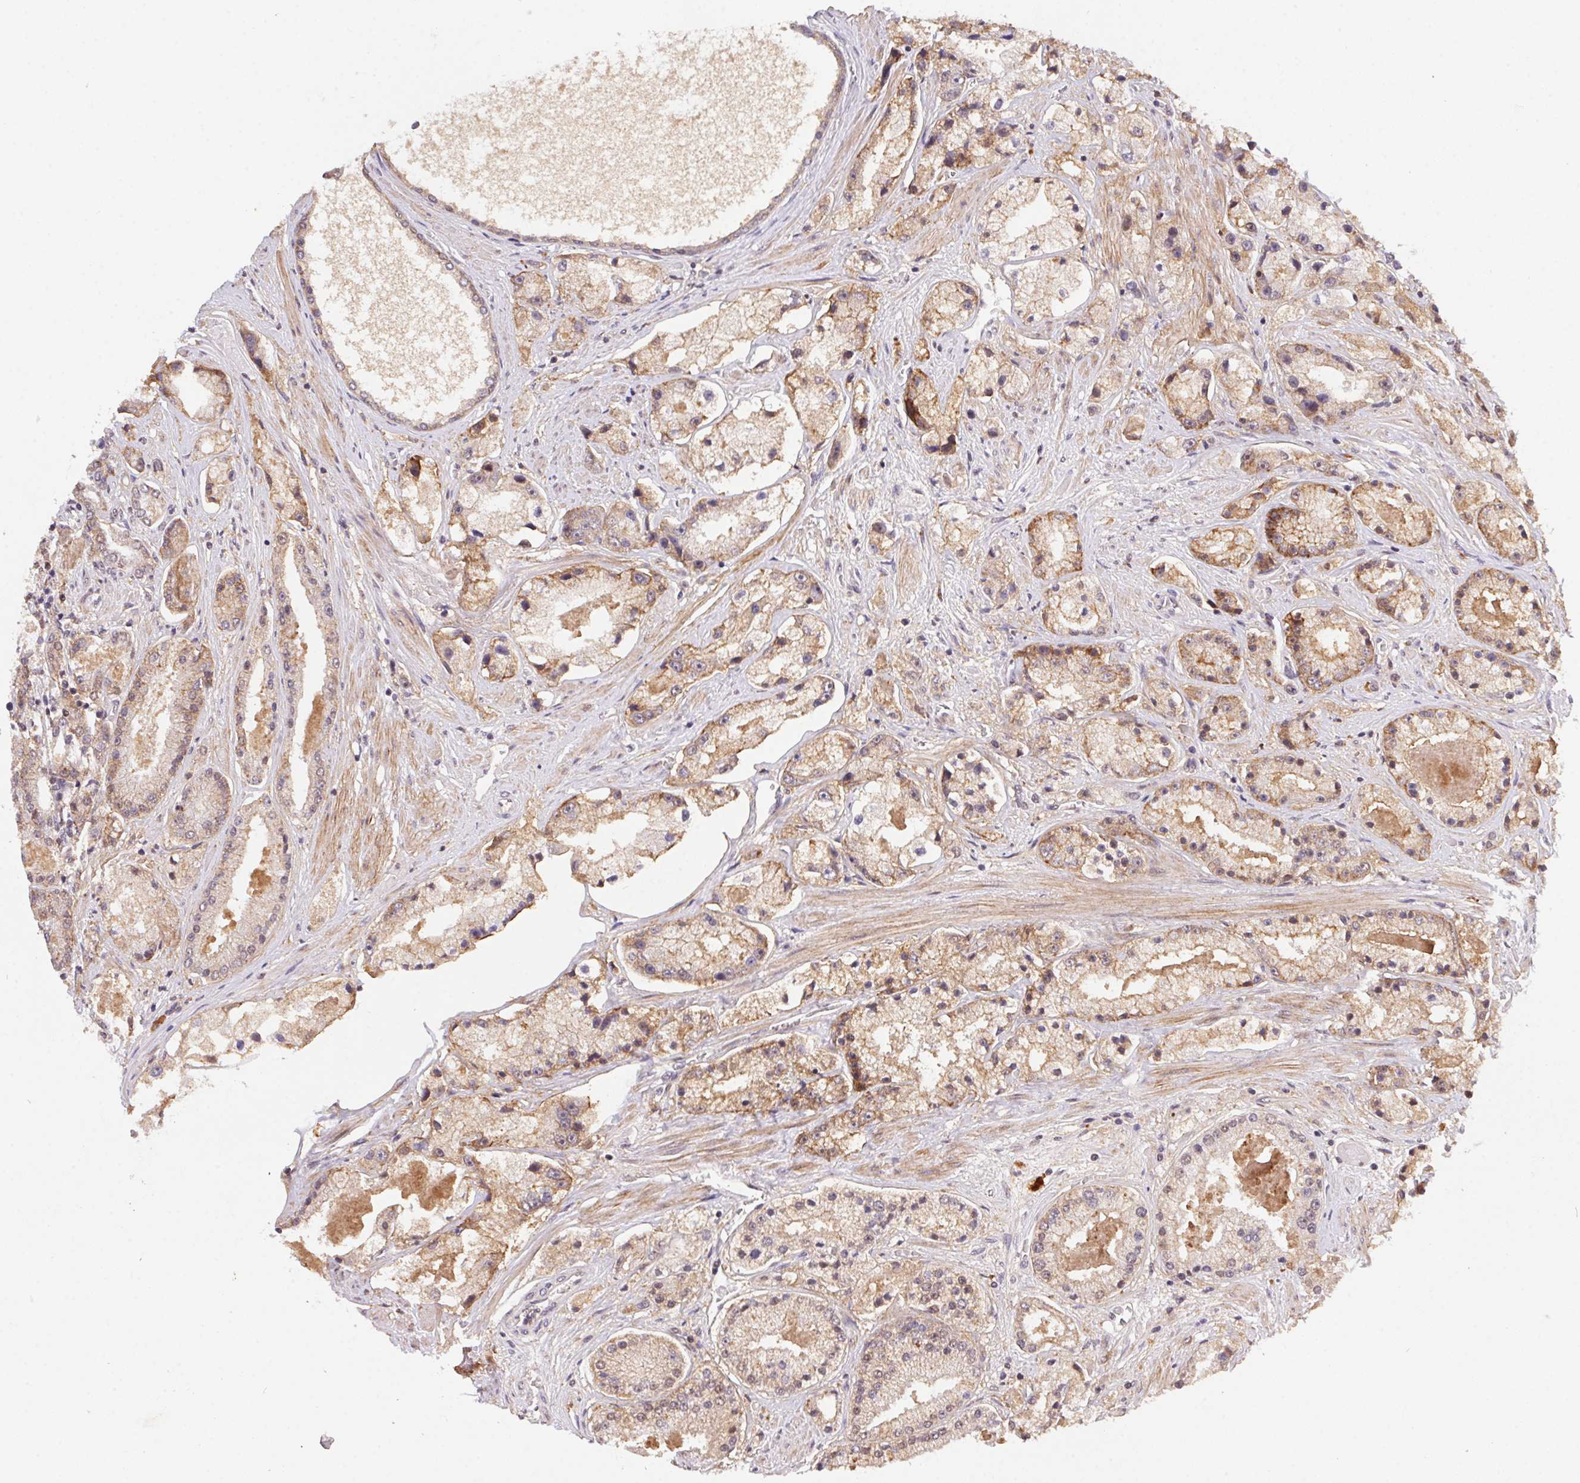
{"staining": {"intensity": "weak", "quantity": ">75%", "location": "cytoplasmic/membranous"}, "tissue": "prostate cancer", "cell_type": "Tumor cells", "image_type": "cancer", "snomed": [{"axis": "morphology", "description": "Adenocarcinoma, High grade"}, {"axis": "topography", "description": "Prostate"}], "caption": "Tumor cells display low levels of weak cytoplasmic/membranous staining in about >75% of cells in prostate cancer.", "gene": "SLC52A2", "patient": {"sex": "male", "age": 67}}